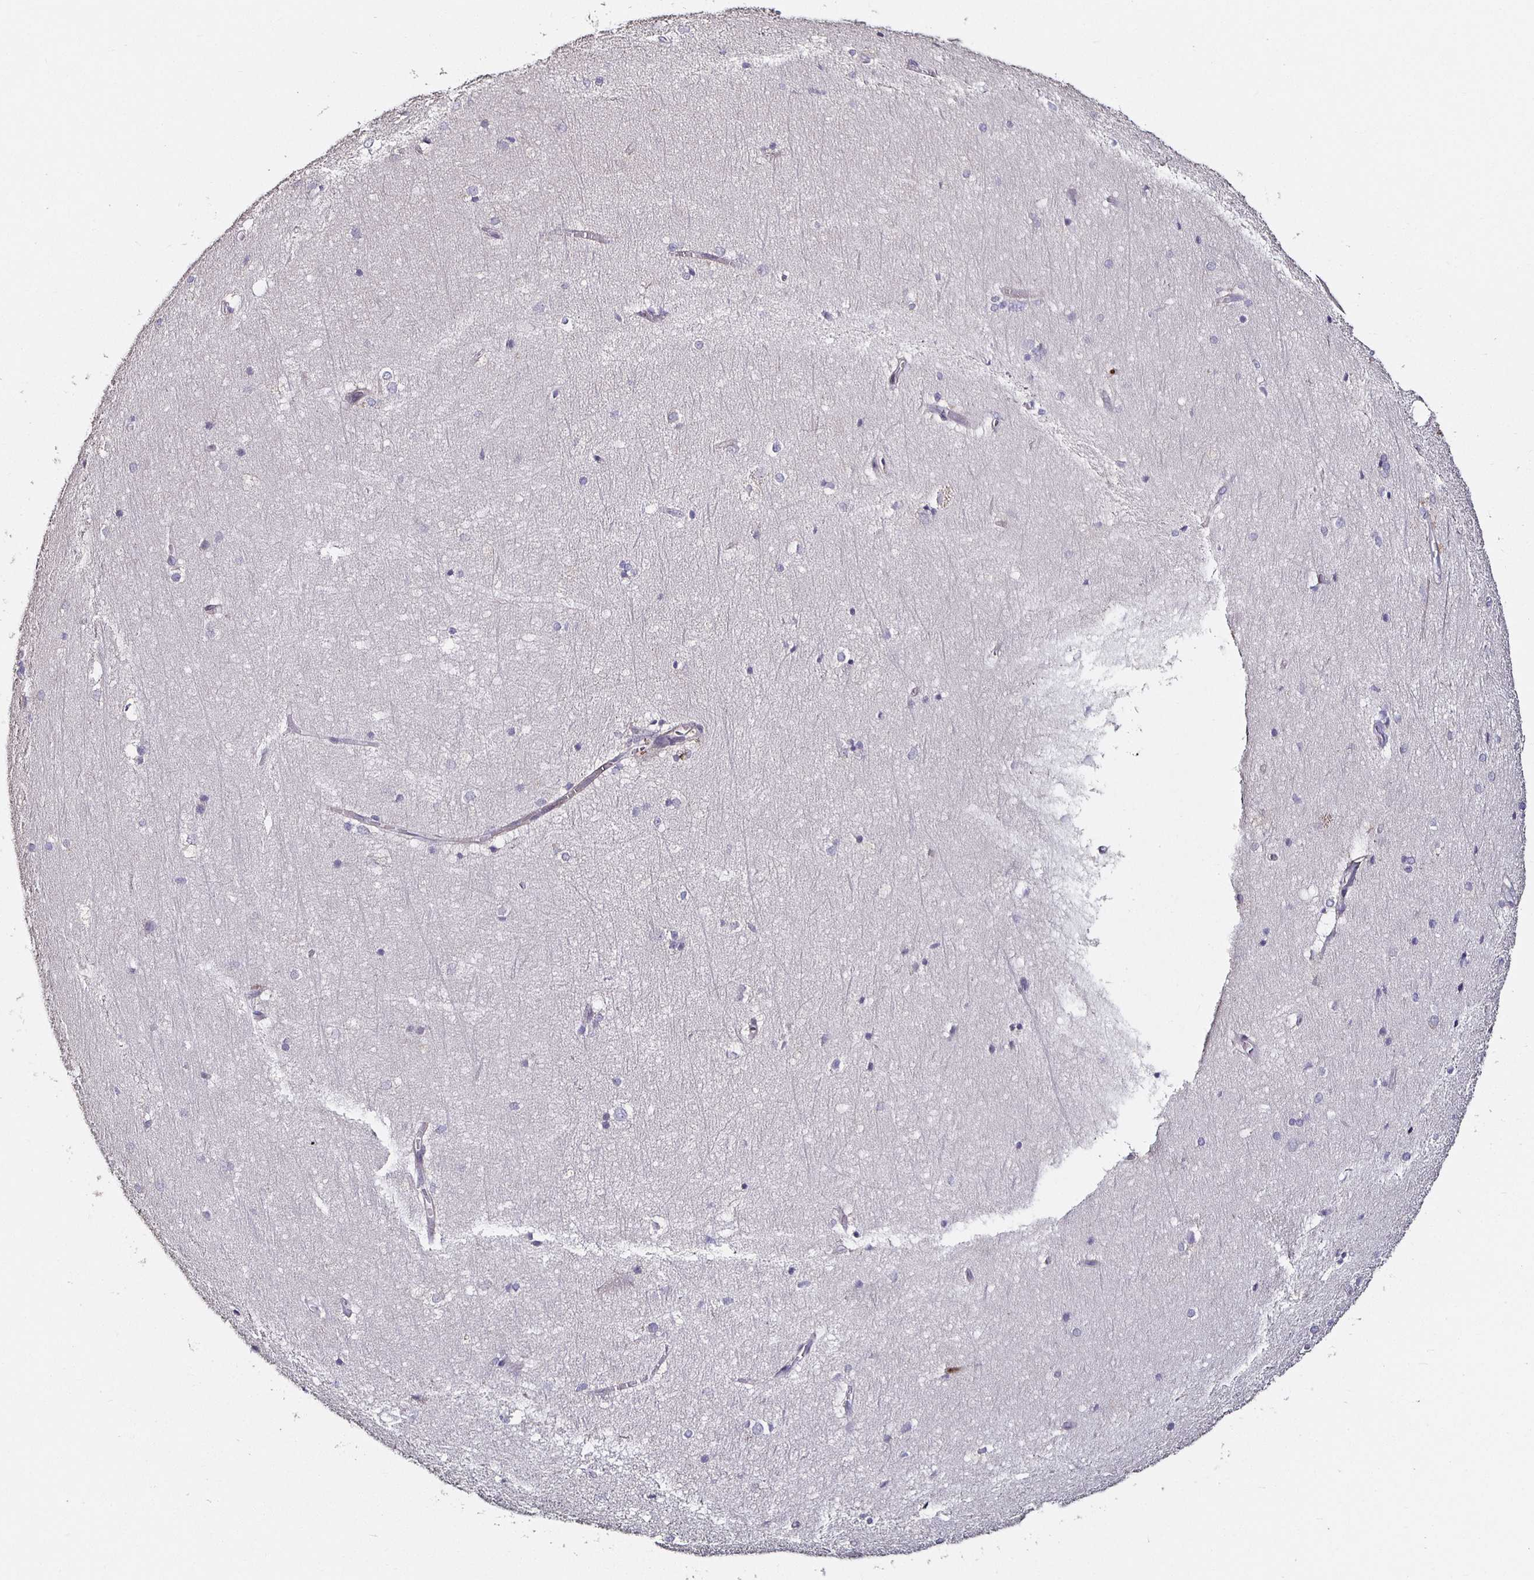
{"staining": {"intensity": "negative", "quantity": "none", "location": "none"}, "tissue": "hippocampus", "cell_type": "Glial cells", "image_type": "normal", "snomed": [{"axis": "morphology", "description": "Normal tissue, NOS"}, {"axis": "topography", "description": "Cerebral cortex"}, {"axis": "topography", "description": "Hippocampus"}], "caption": "Human hippocampus stained for a protein using IHC reveals no positivity in glial cells.", "gene": "TLR4", "patient": {"sex": "female", "age": 19}}